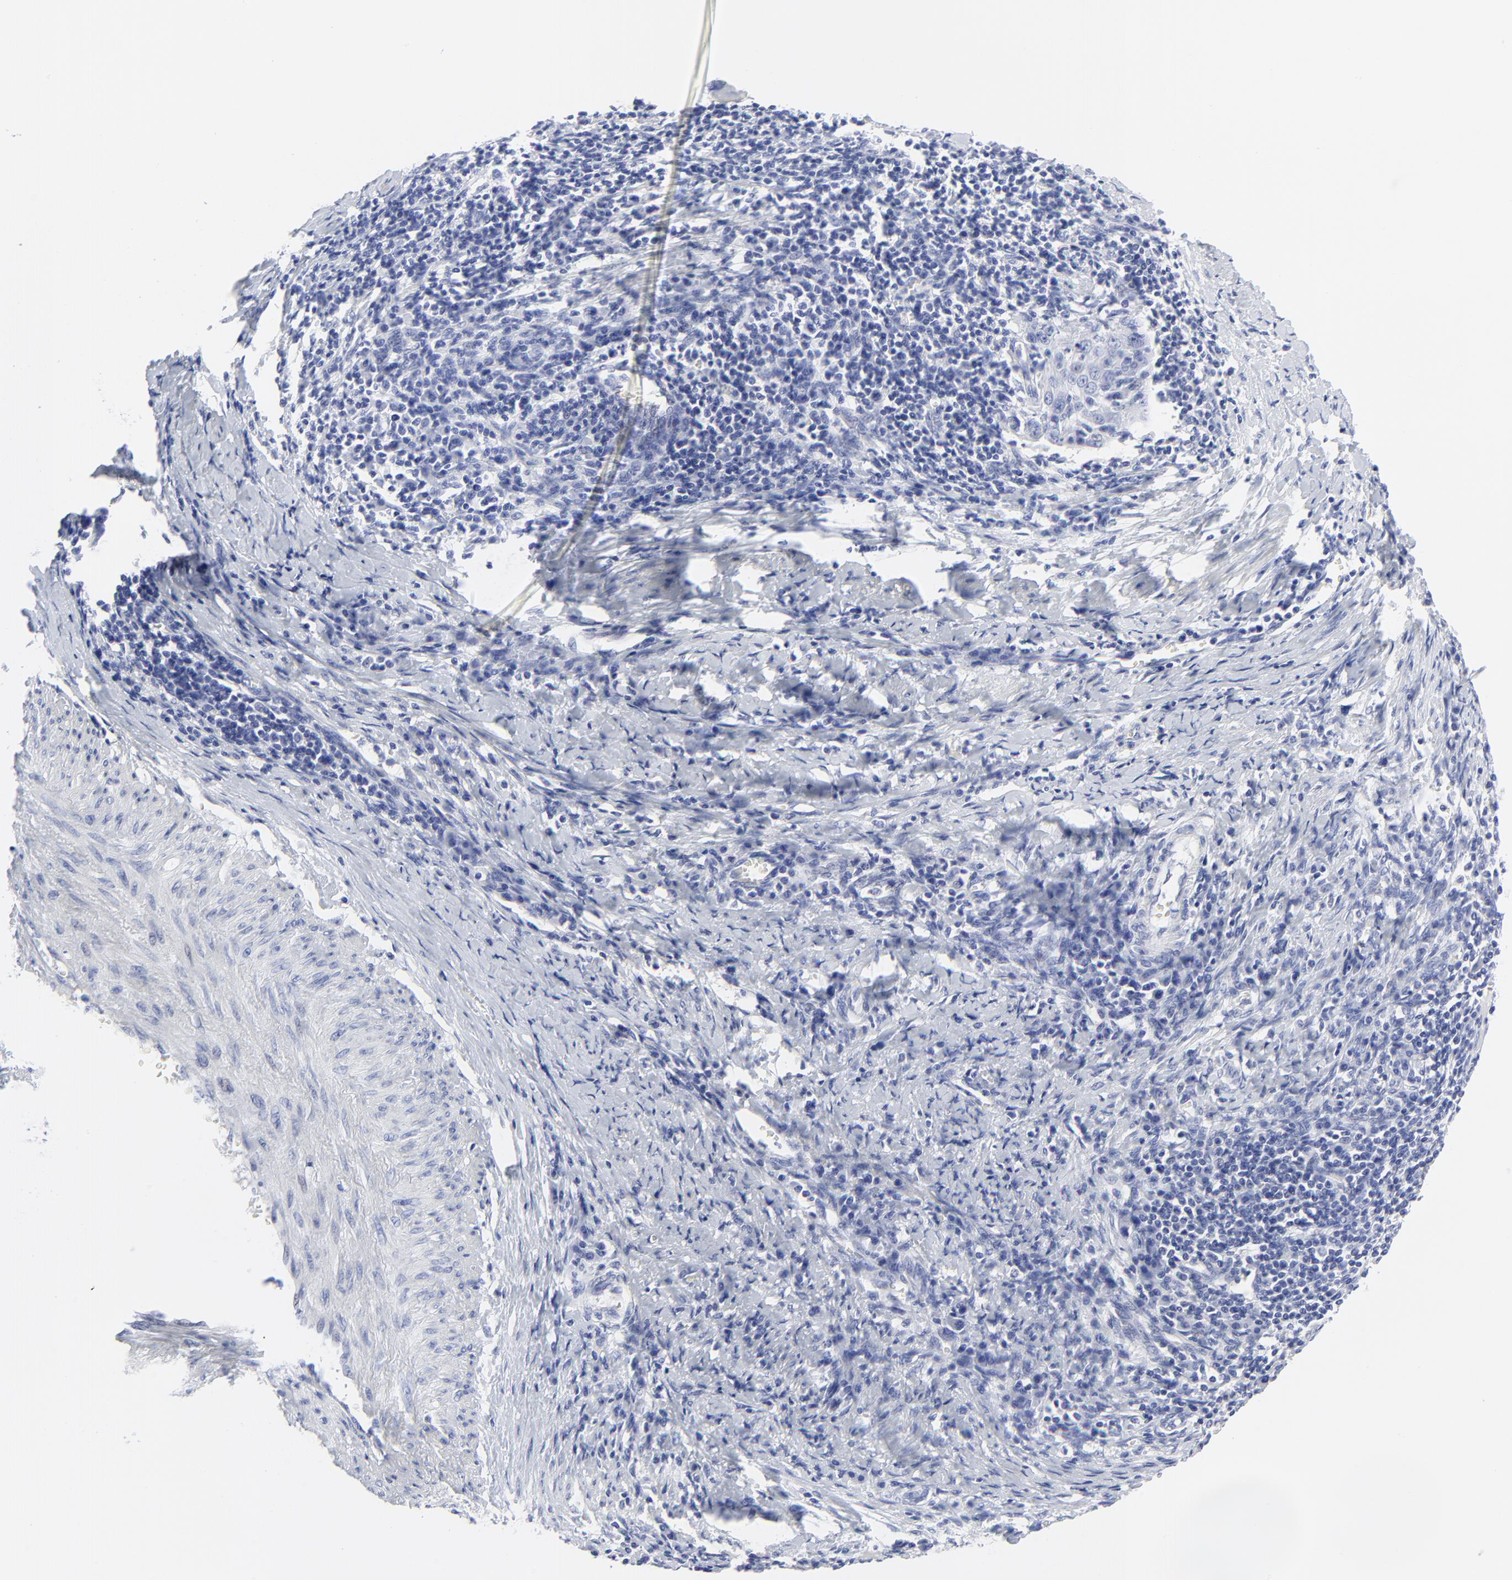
{"staining": {"intensity": "negative", "quantity": "none", "location": "none"}, "tissue": "cervical cancer", "cell_type": "Tumor cells", "image_type": "cancer", "snomed": [{"axis": "morphology", "description": "Squamous cell carcinoma, NOS"}, {"axis": "topography", "description": "Cervix"}], "caption": "Squamous cell carcinoma (cervical) was stained to show a protein in brown. There is no significant expression in tumor cells.", "gene": "PSD3", "patient": {"sex": "female", "age": 54}}